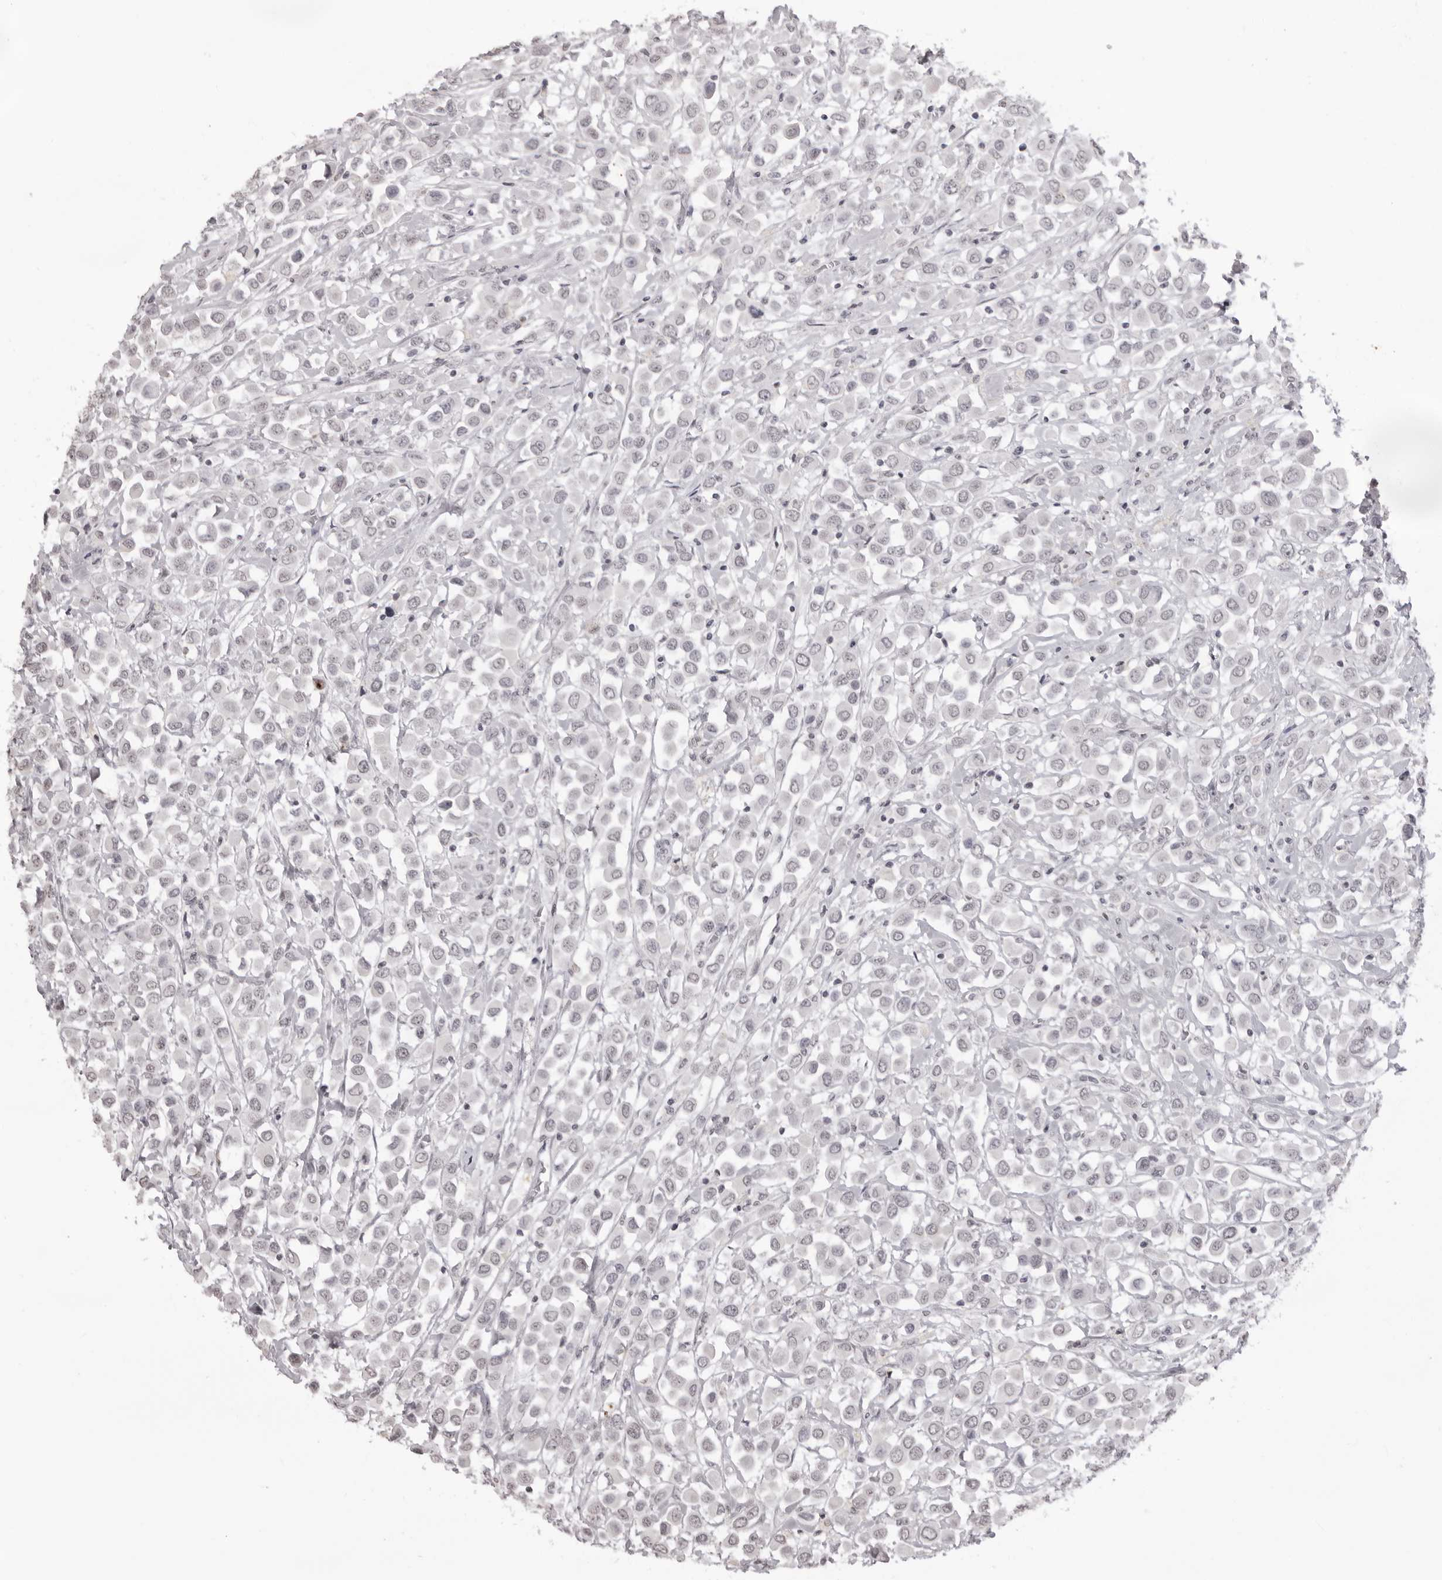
{"staining": {"intensity": "negative", "quantity": "none", "location": "none"}, "tissue": "breast cancer", "cell_type": "Tumor cells", "image_type": "cancer", "snomed": [{"axis": "morphology", "description": "Duct carcinoma"}, {"axis": "topography", "description": "Breast"}], "caption": "High magnification brightfield microscopy of breast infiltrating ductal carcinoma stained with DAB (brown) and counterstained with hematoxylin (blue): tumor cells show no significant expression.", "gene": "NTM", "patient": {"sex": "female", "age": 61}}